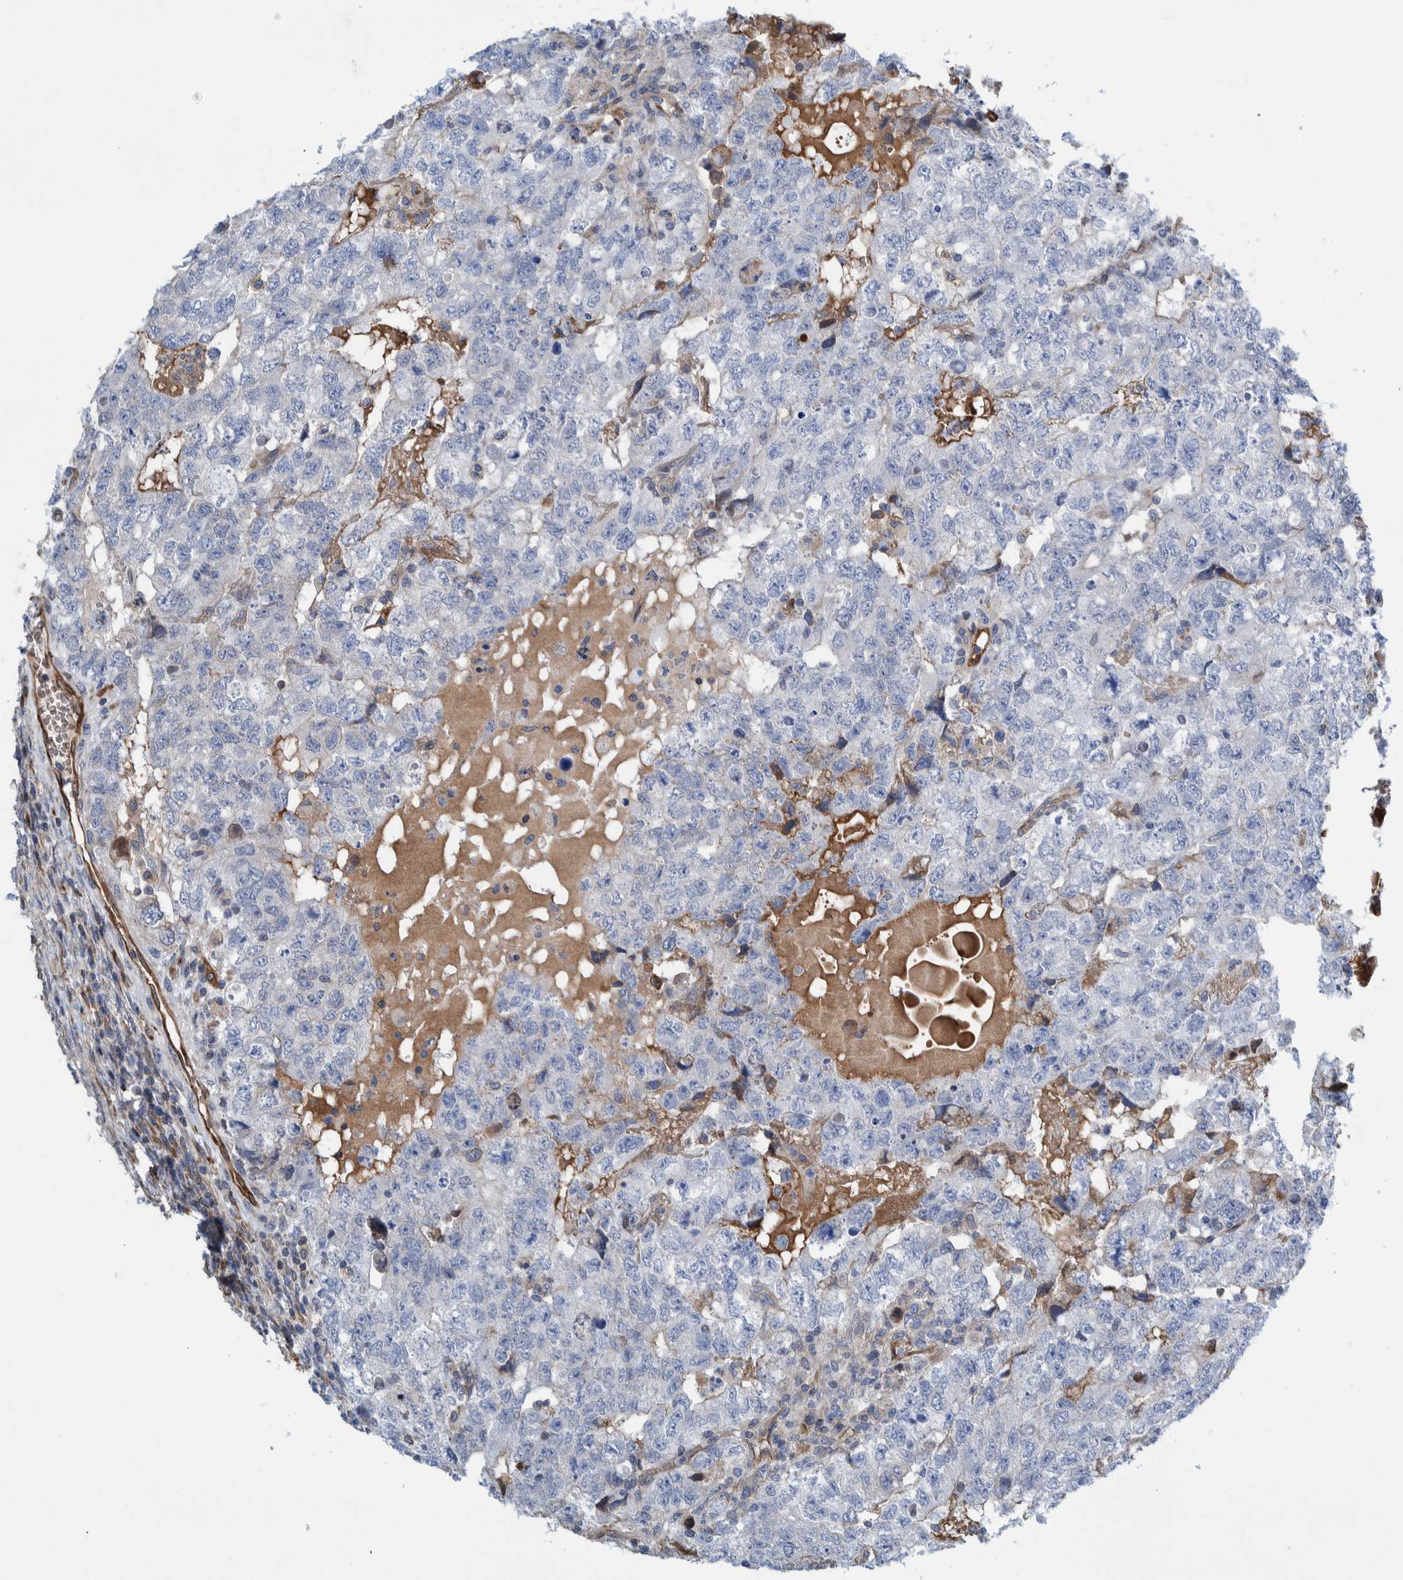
{"staining": {"intensity": "negative", "quantity": "none", "location": "none"}, "tissue": "testis cancer", "cell_type": "Tumor cells", "image_type": "cancer", "snomed": [{"axis": "morphology", "description": "Carcinoma, Embryonal, NOS"}, {"axis": "topography", "description": "Testis"}], "caption": "This is an immunohistochemistry (IHC) image of human testis embryonal carcinoma. There is no staining in tumor cells.", "gene": "THEM6", "patient": {"sex": "male", "age": 36}}